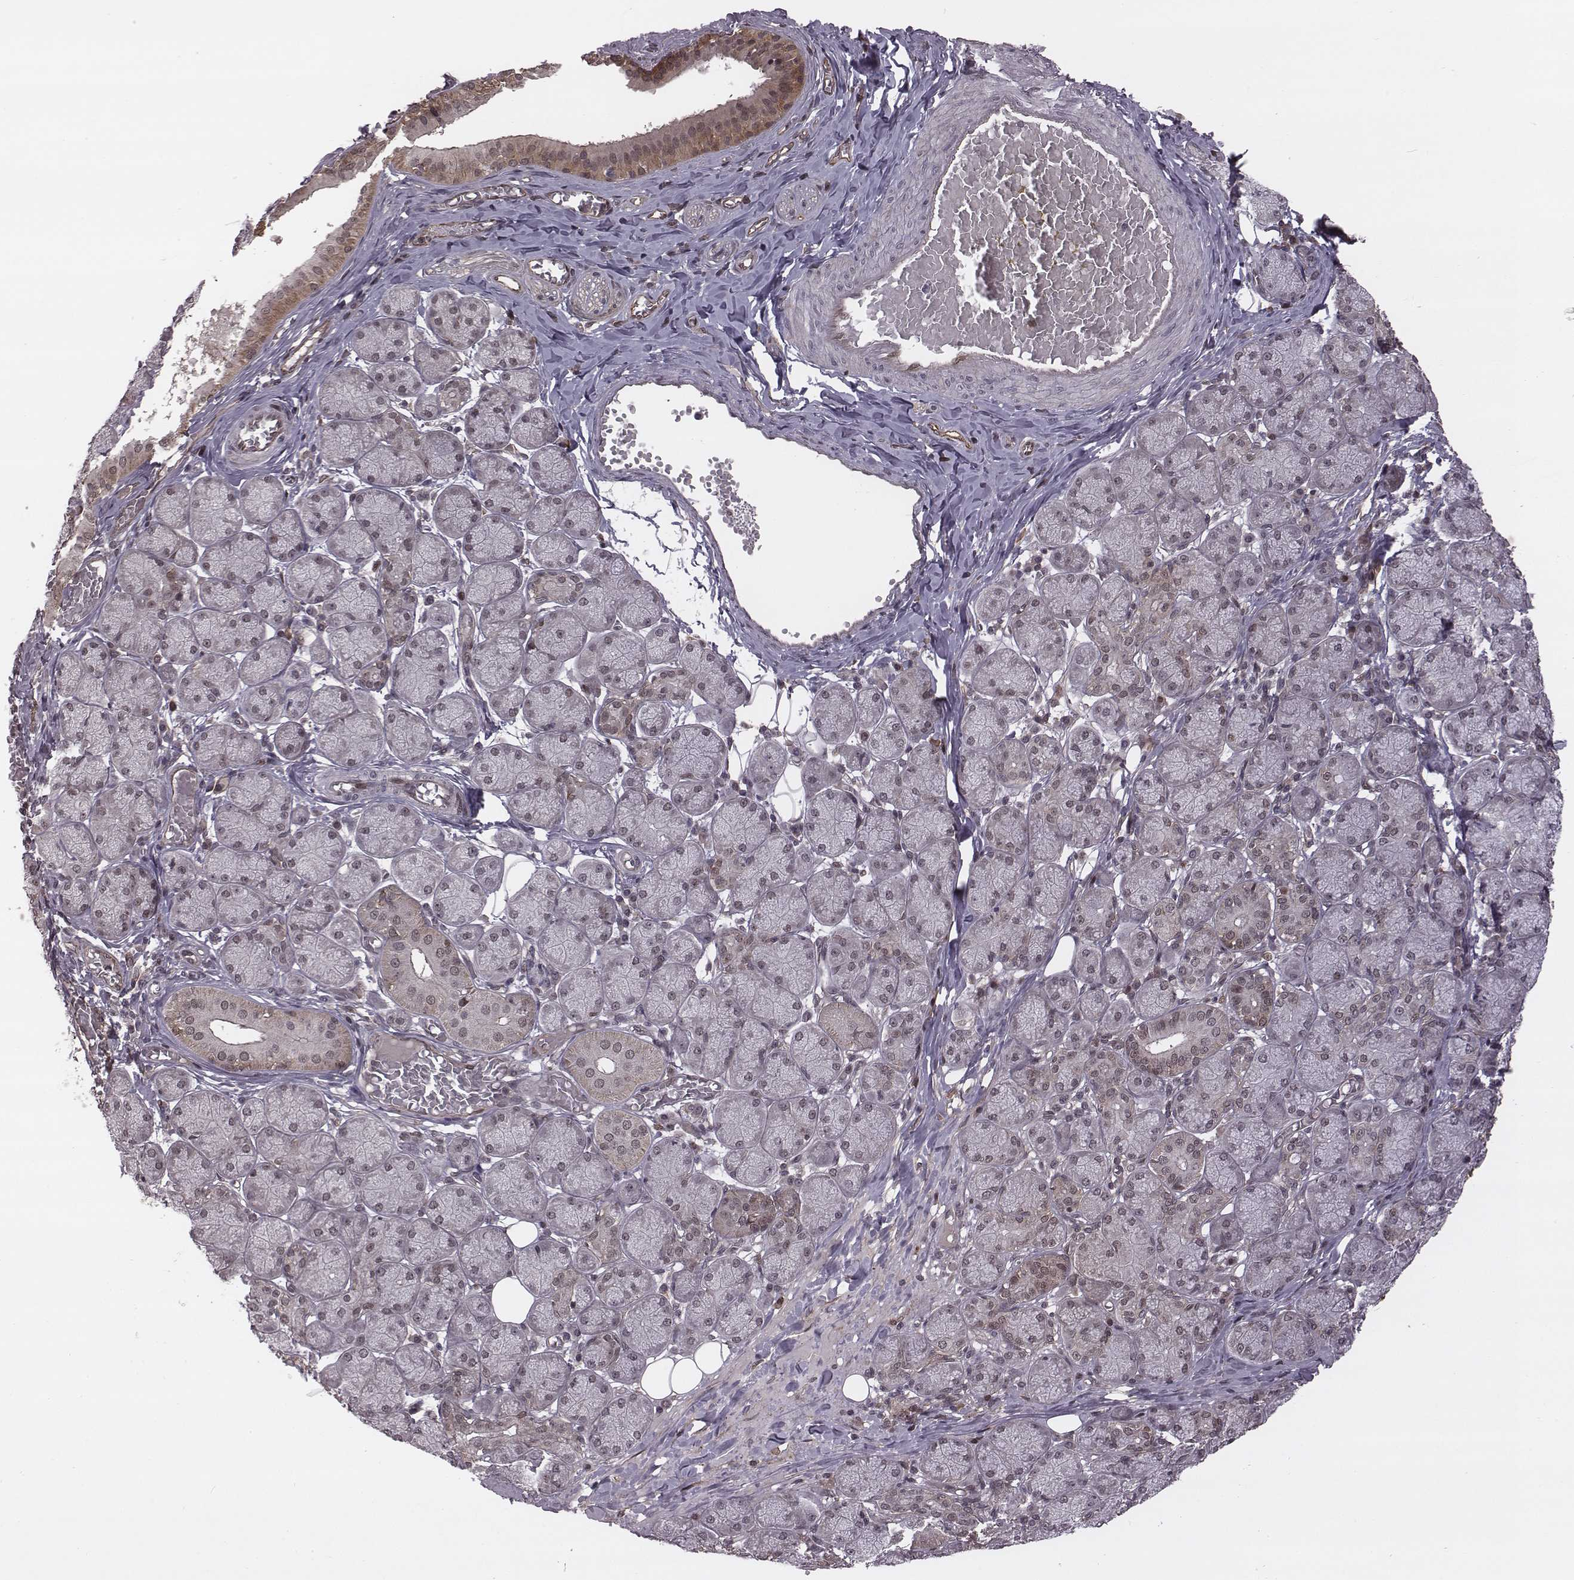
{"staining": {"intensity": "moderate", "quantity": "25%-75%", "location": "cytoplasmic/membranous,nuclear"}, "tissue": "salivary gland", "cell_type": "Glandular cells", "image_type": "normal", "snomed": [{"axis": "morphology", "description": "Normal tissue, NOS"}, {"axis": "topography", "description": "Salivary gland"}, {"axis": "topography", "description": "Peripheral nerve tissue"}], "caption": "Normal salivary gland exhibits moderate cytoplasmic/membranous,nuclear positivity in approximately 25%-75% of glandular cells.", "gene": "RPL3", "patient": {"sex": "female", "age": 24}}